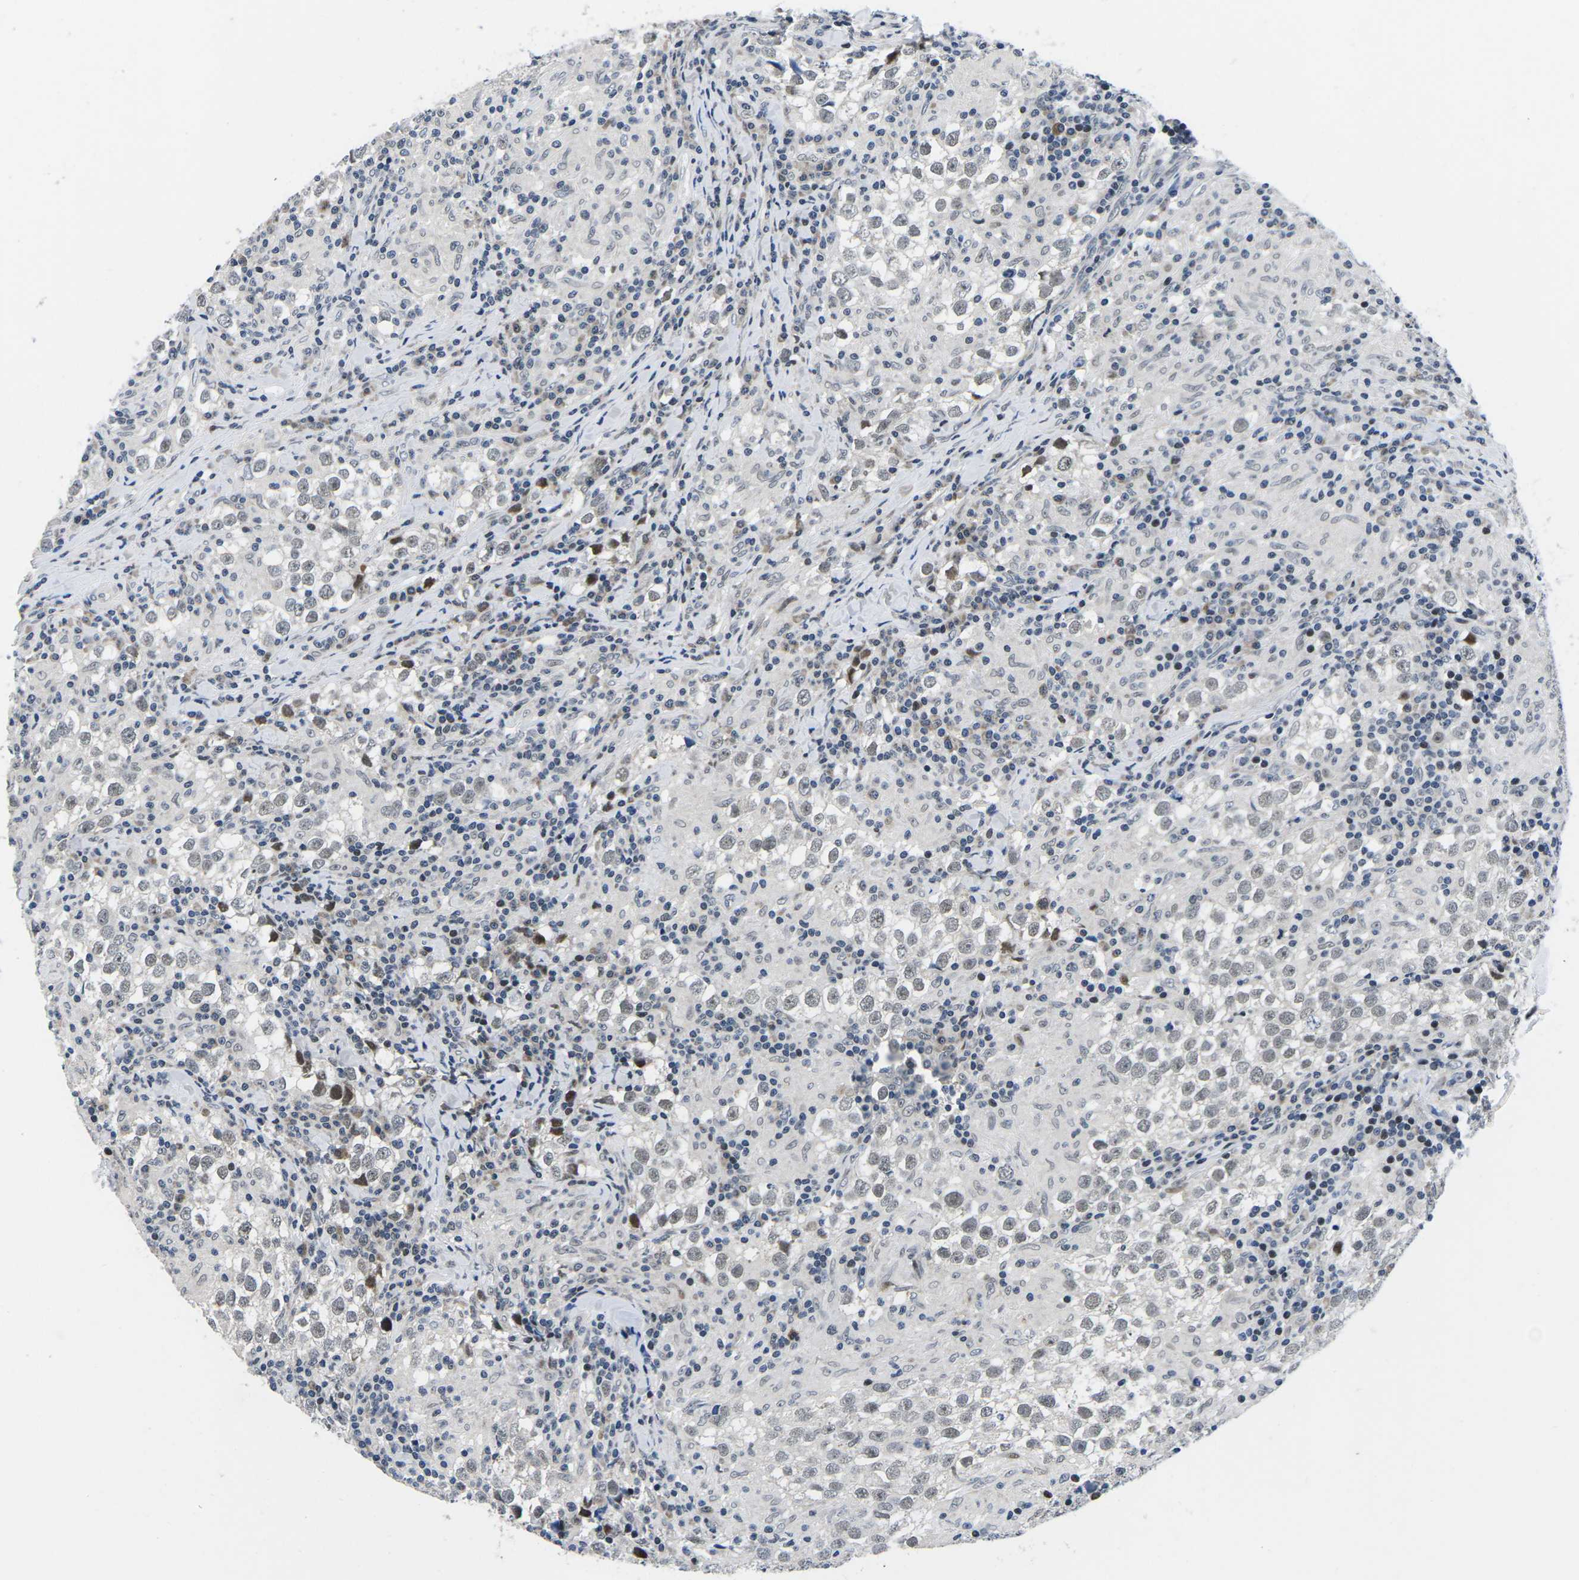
{"staining": {"intensity": "weak", "quantity": "<25%", "location": "nuclear"}, "tissue": "testis cancer", "cell_type": "Tumor cells", "image_type": "cancer", "snomed": [{"axis": "morphology", "description": "Seminoma, NOS"}, {"axis": "morphology", "description": "Carcinoma, Embryonal, NOS"}, {"axis": "topography", "description": "Testis"}], "caption": "Histopathology image shows no protein expression in tumor cells of testis cancer tissue. (DAB (3,3'-diaminobenzidine) immunohistochemistry (IHC) with hematoxylin counter stain).", "gene": "CDC73", "patient": {"sex": "male", "age": 36}}